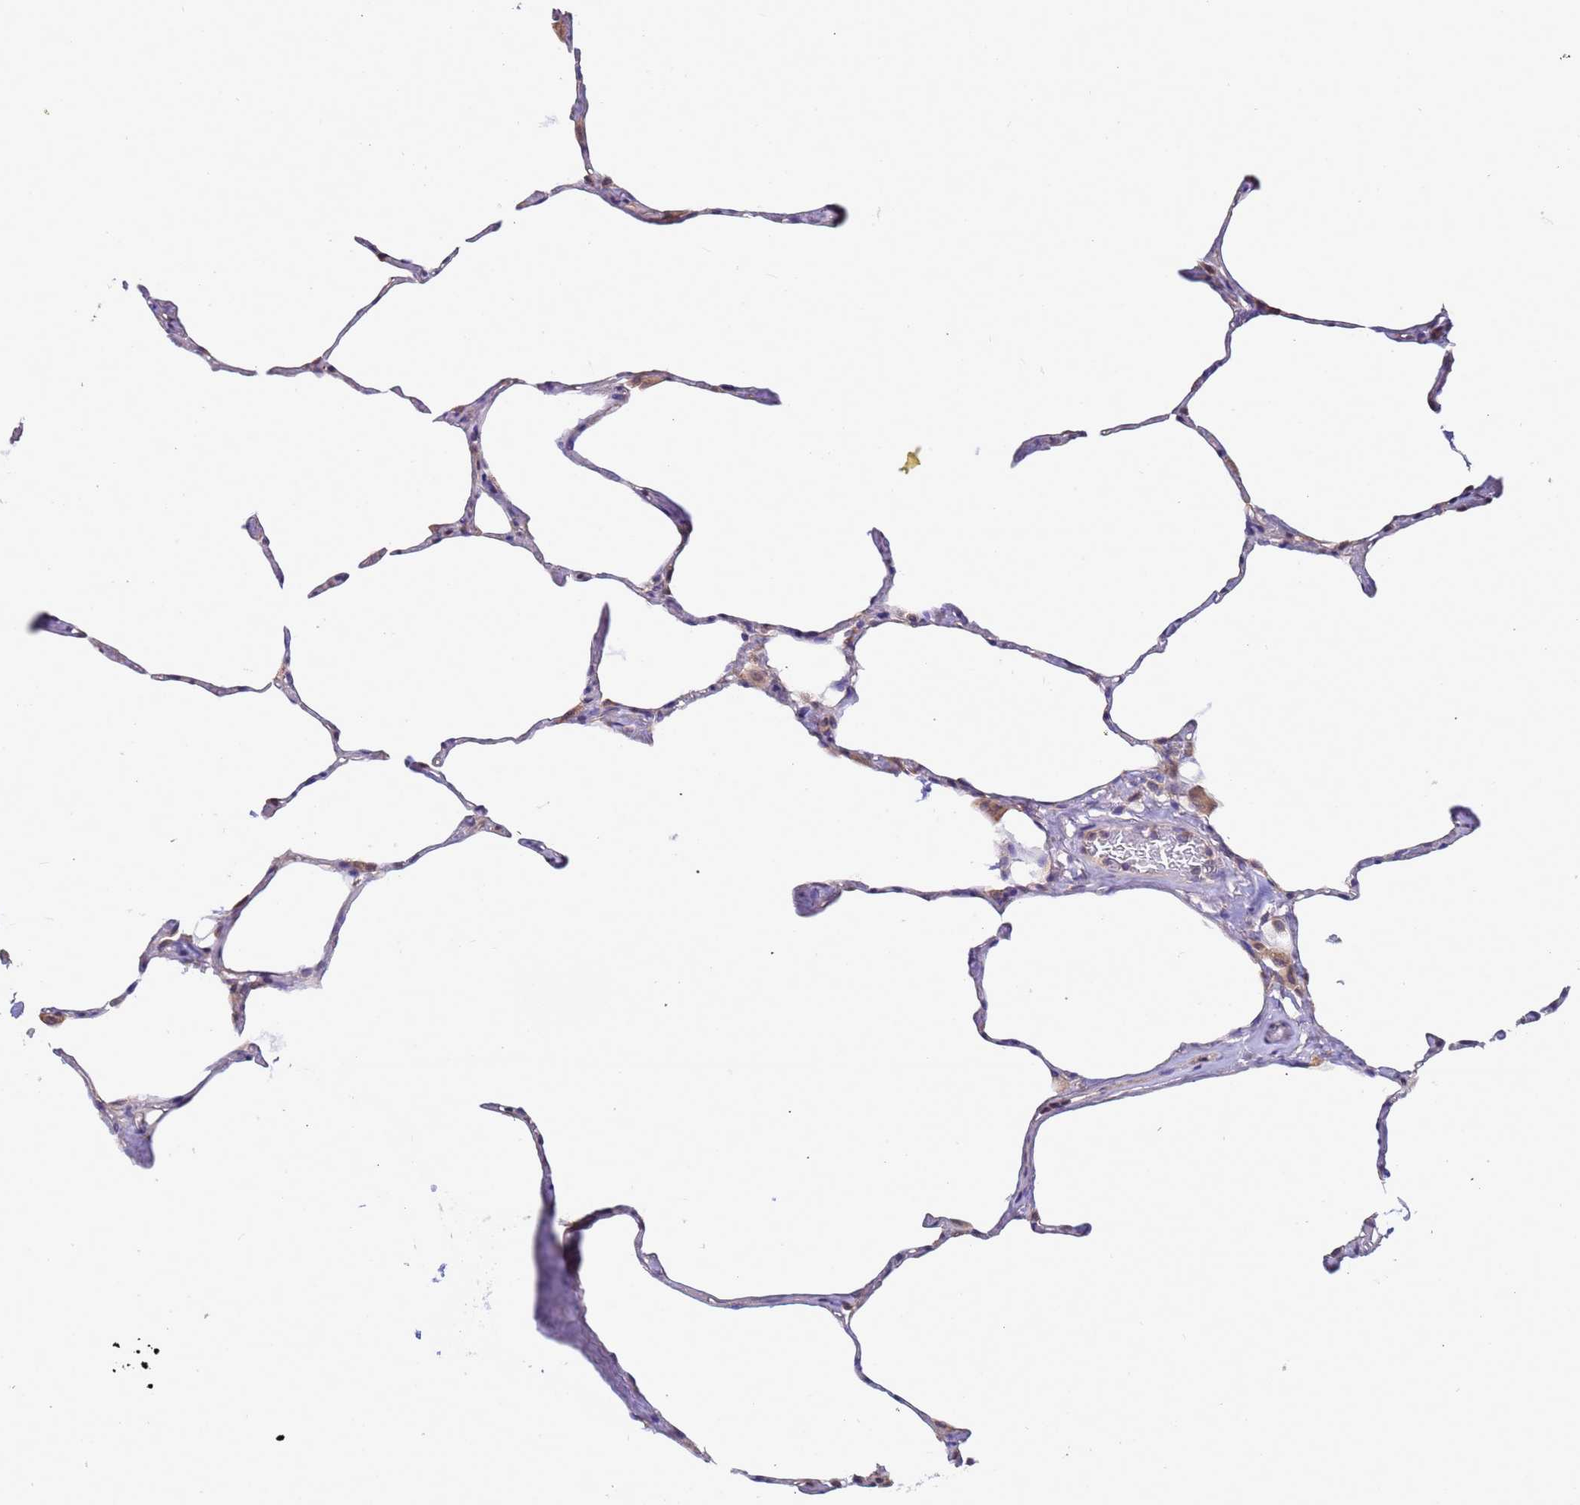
{"staining": {"intensity": "weak", "quantity": "25%-75%", "location": "cytoplasmic/membranous"}, "tissue": "lung", "cell_type": "Alveolar cells", "image_type": "normal", "snomed": [{"axis": "morphology", "description": "Normal tissue, NOS"}, {"axis": "topography", "description": "Lung"}], "caption": "The micrograph displays a brown stain indicating the presence of a protein in the cytoplasmic/membranous of alveolar cells in lung.", "gene": "ELMOD2", "patient": {"sex": "male", "age": 65}}